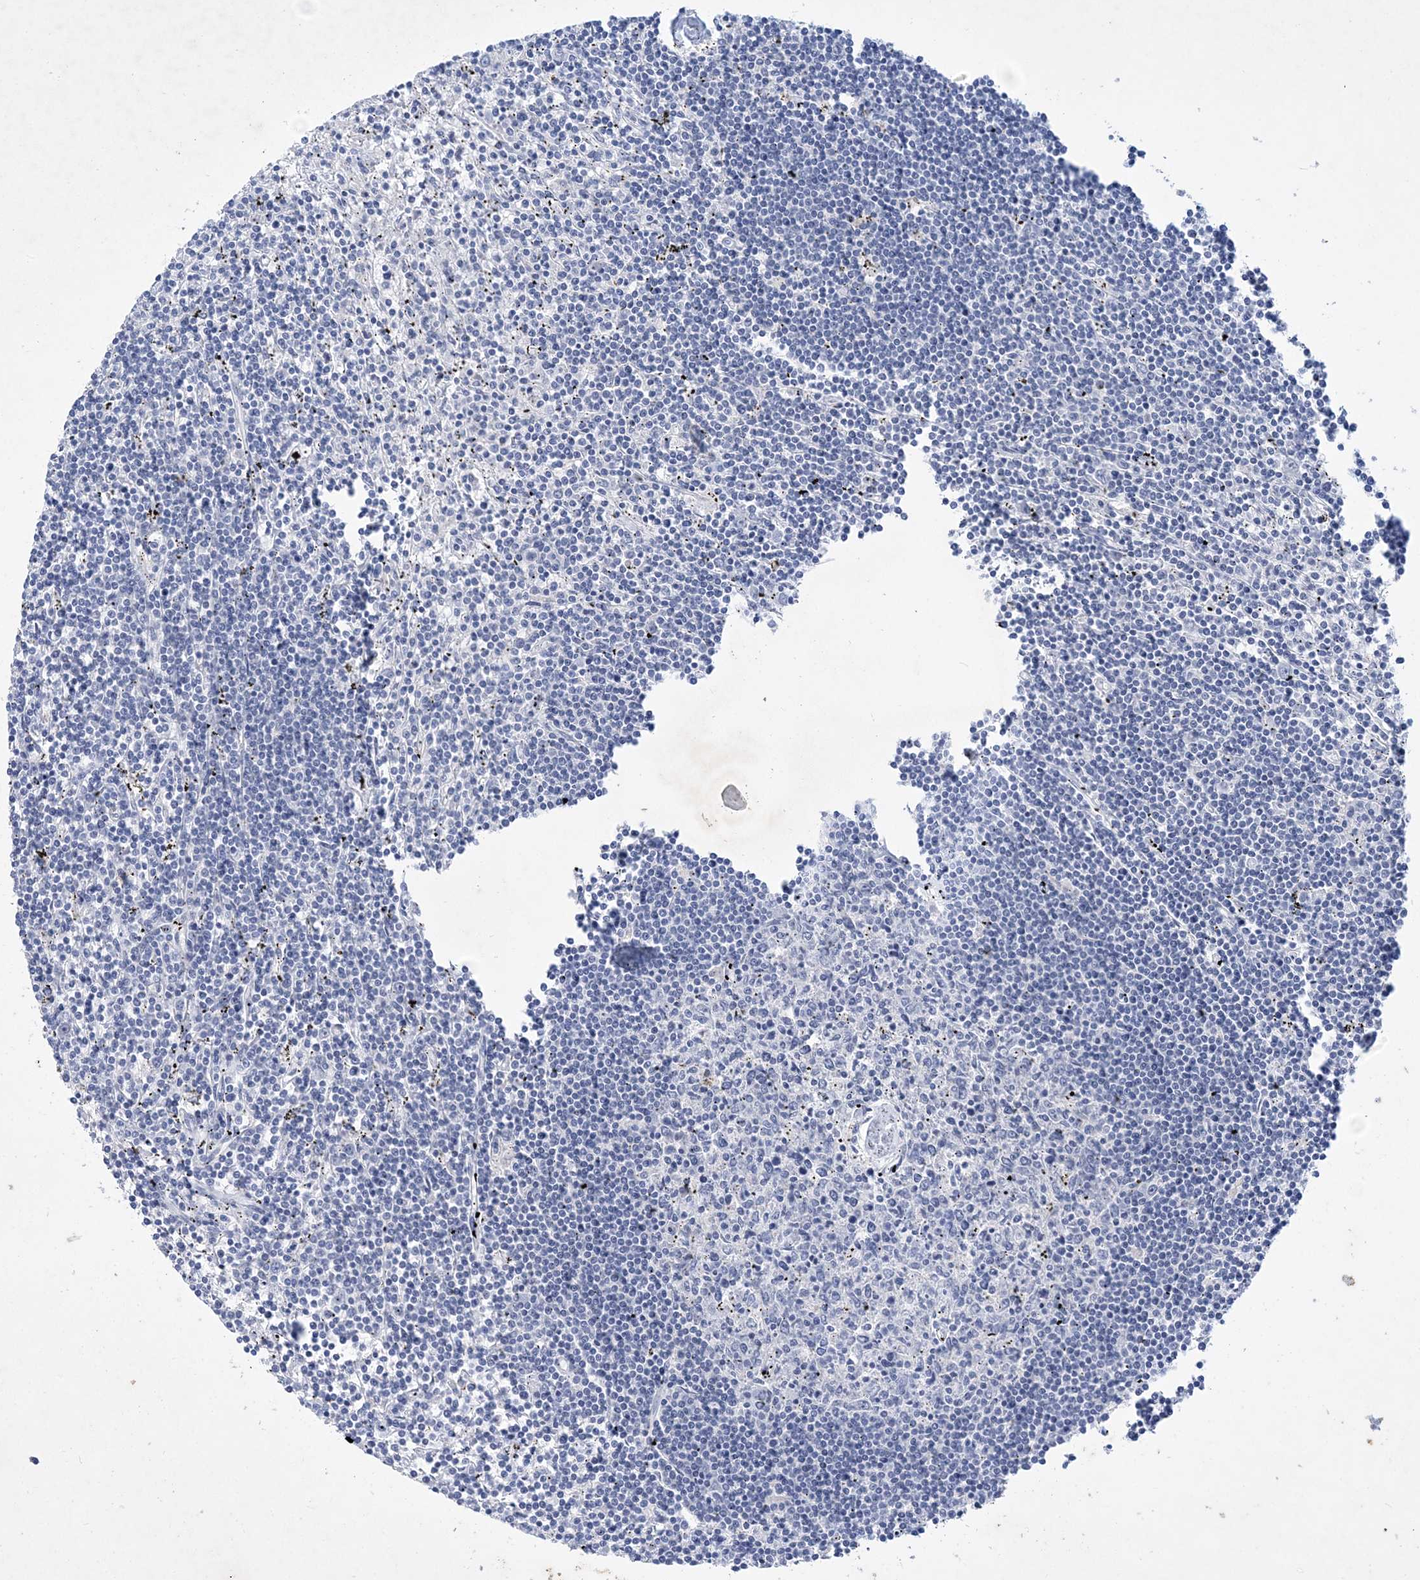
{"staining": {"intensity": "negative", "quantity": "none", "location": "none"}, "tissue": "lymphoma", "cell_type": "Tumor cells", "image_type": "cancer", "snomed": [{"axis": "morphology", "description": "Malignant lymphoma, non-Hodgkin's type, Low grade"}, {"axis": "topography", "description": "Spleen"}], "caption": "Immunohistochemistry image of neoplastic tissue: low-grade malignant lymphoma, non-Hodgkin's type stained with DAB (3,3'-diaminobenzidine) demonstrates no significant protein staining in tumor cells.", "gene": "COPS8", "patient": {"sex": "male", "age": 76}}